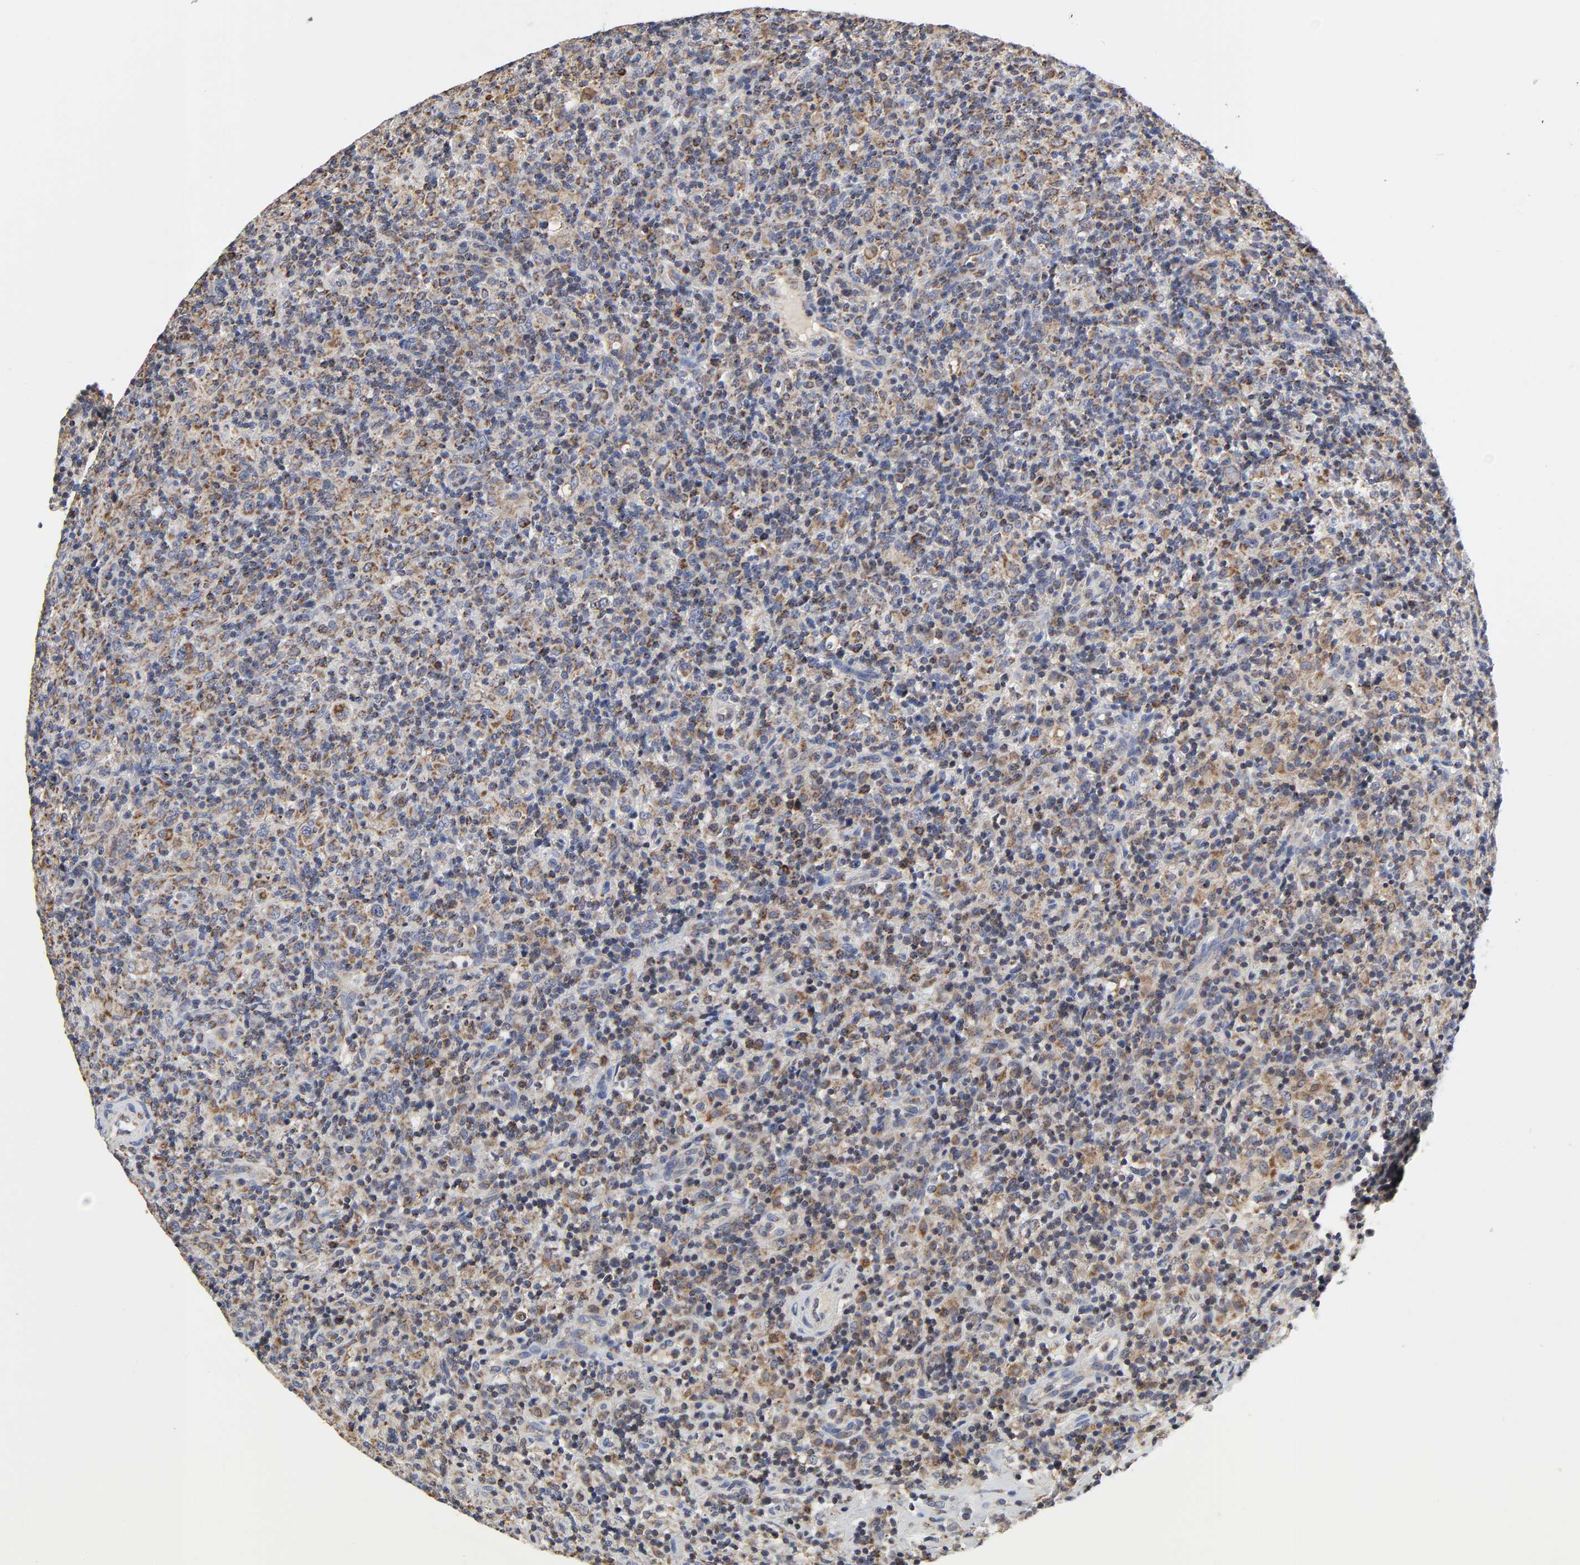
{"staining": {"intensity": "moderate", "quantity": ">75%", "location": "cytoplasmic/membranous"}, "tissue": "lymphoma", "cell_type": "Tumor cells", "image_type": "cancer", "snomed": [{"axis": "morphology", "description": "Hodgkin's disease, NOS"}, {"axis": "topography", "description": "Lymph node"}], "caption": "Lymphoma stained with a protein marker exhibits moderate staining in tumor cells.", "gene": "COX6B1", "patient": {"sex": "male", "age": 65}}